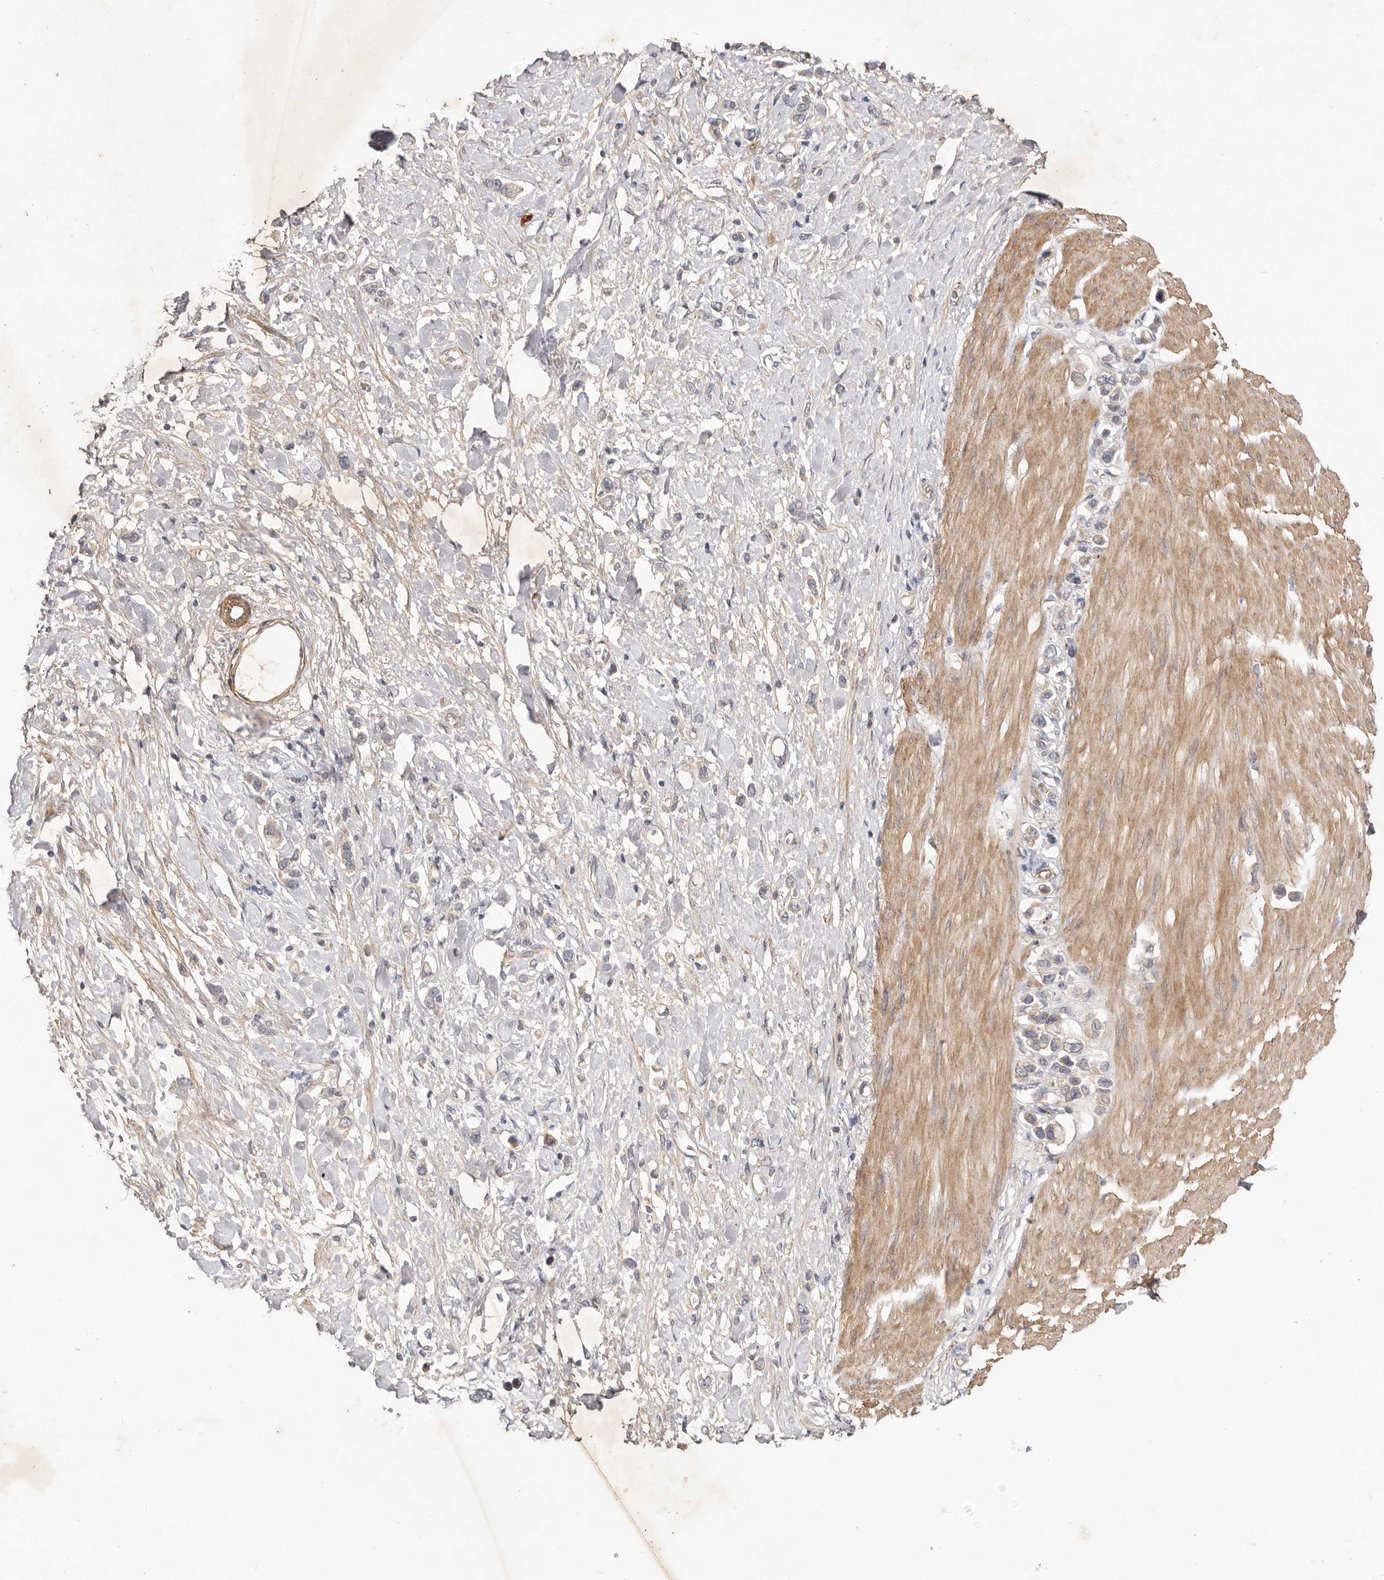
{"staining": {"intensity": "negative", "quantity": "none", "location": "none"}, "tissue": "stomach cancer", "cell_type": "Tumor cells", "image_type": "cancer", "snomed": [{"axis": "morphology", "description": "Adenocarcinoma, NOS"}, {"axis": "topography", "description": "Stomach"}], "caption": "Stomach cancer was stained to show a protein in brown. There is no significant expression in tumor cells.", "gene": "ADAMTS9", "patient": {"sex": "female", "age": 65}}